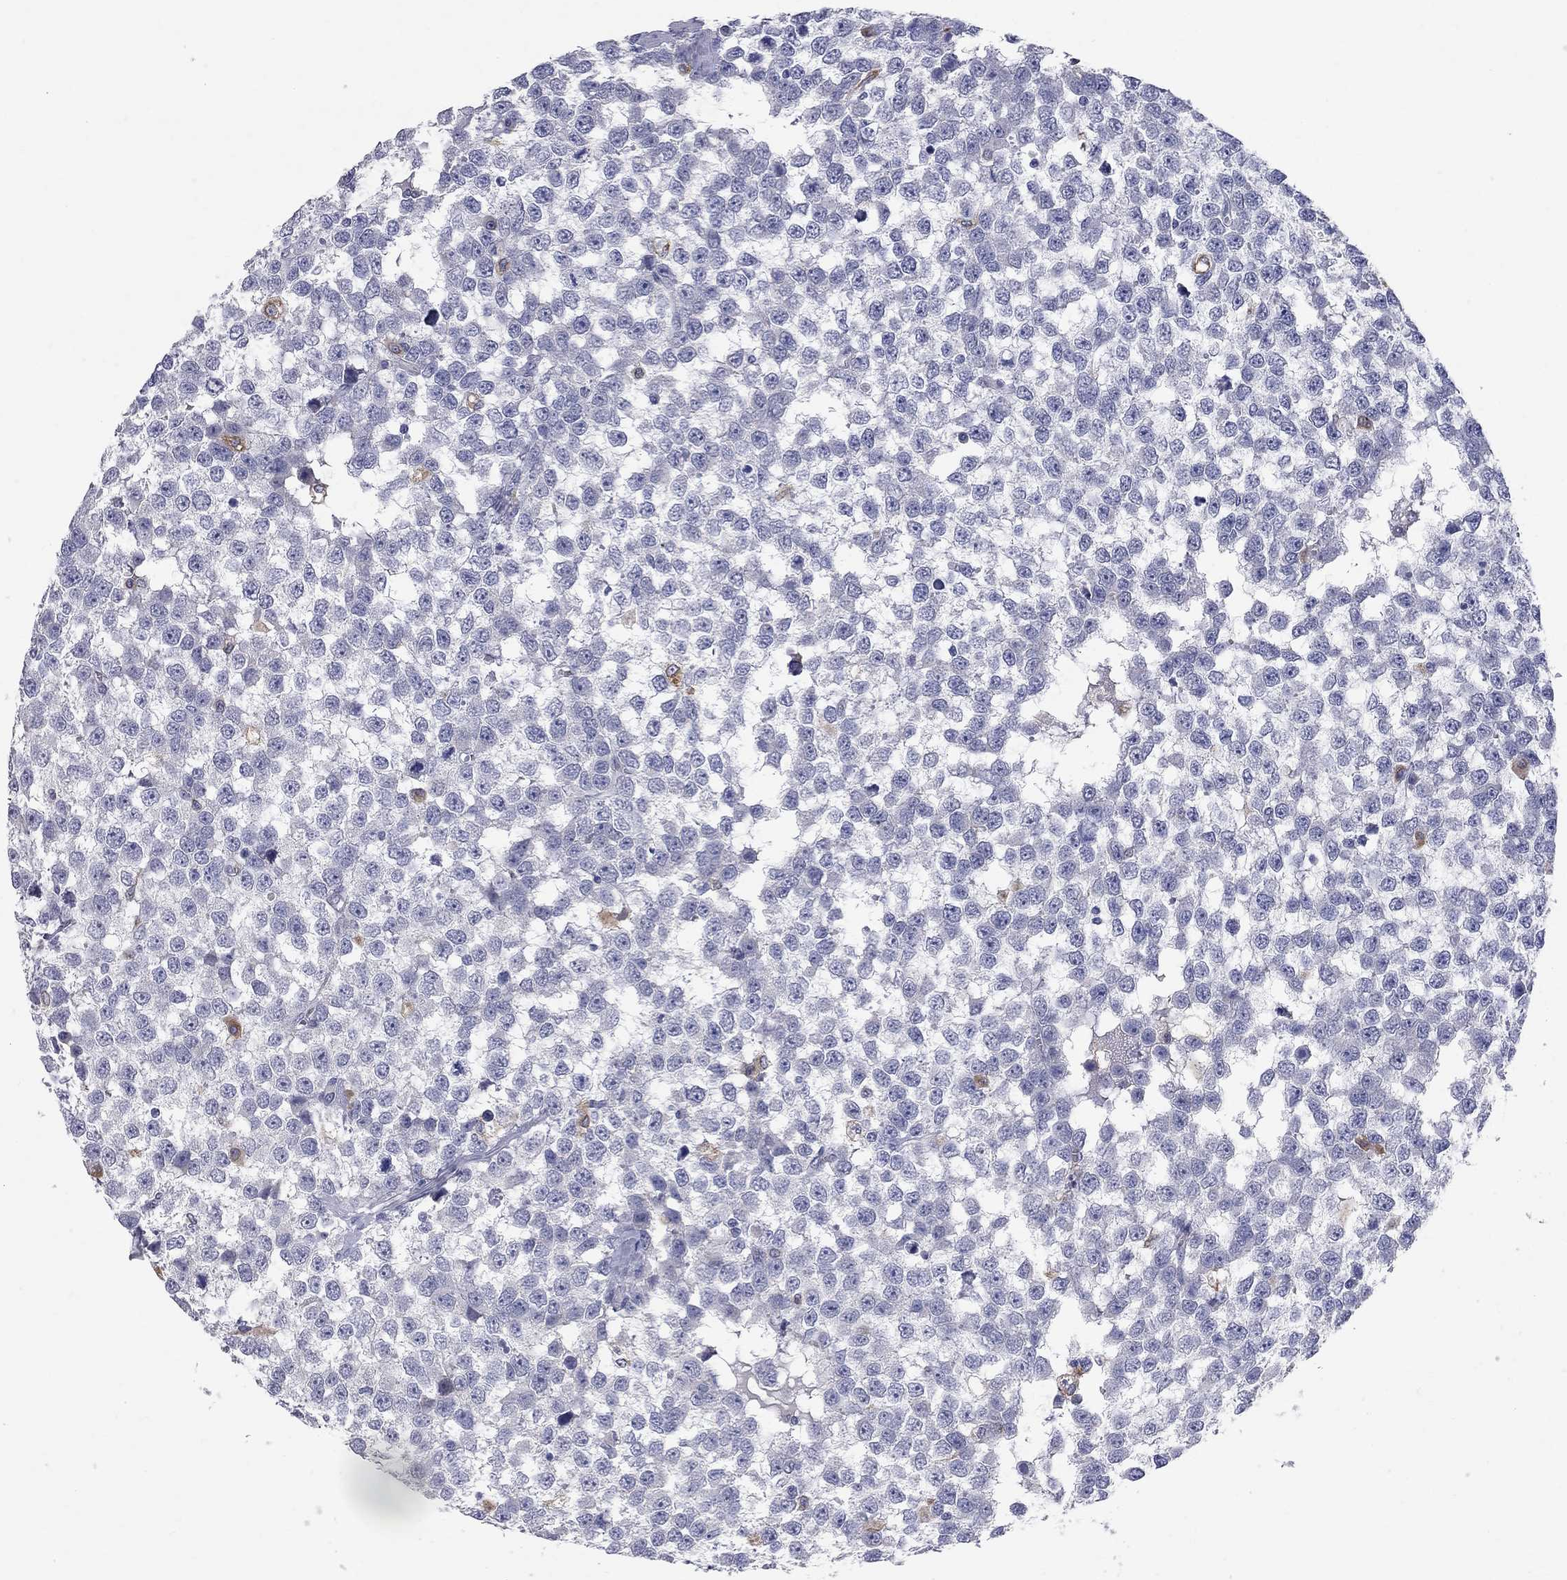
{"staining": {"intensity": "negative", "quantity": "none", "location": "none"}, "tissue": "testis cancer", "cell_type": "Tumor cells", "image_type": "cancer", "snomed": [{"axis": "morphology", "description": "Normal tissue, NOS"}, {"axis": "morphology", "description": "Seminoma, NOS"}, {"axis": "topography", "description": "Testis"}, {"axis": "topography", "description": "Epididymis"}], "caption": "Tumor cells are negative for protein expression in human testis seminoma.", "gene": "ACSL1", "patient": {"sex": "male", "age": 34}}